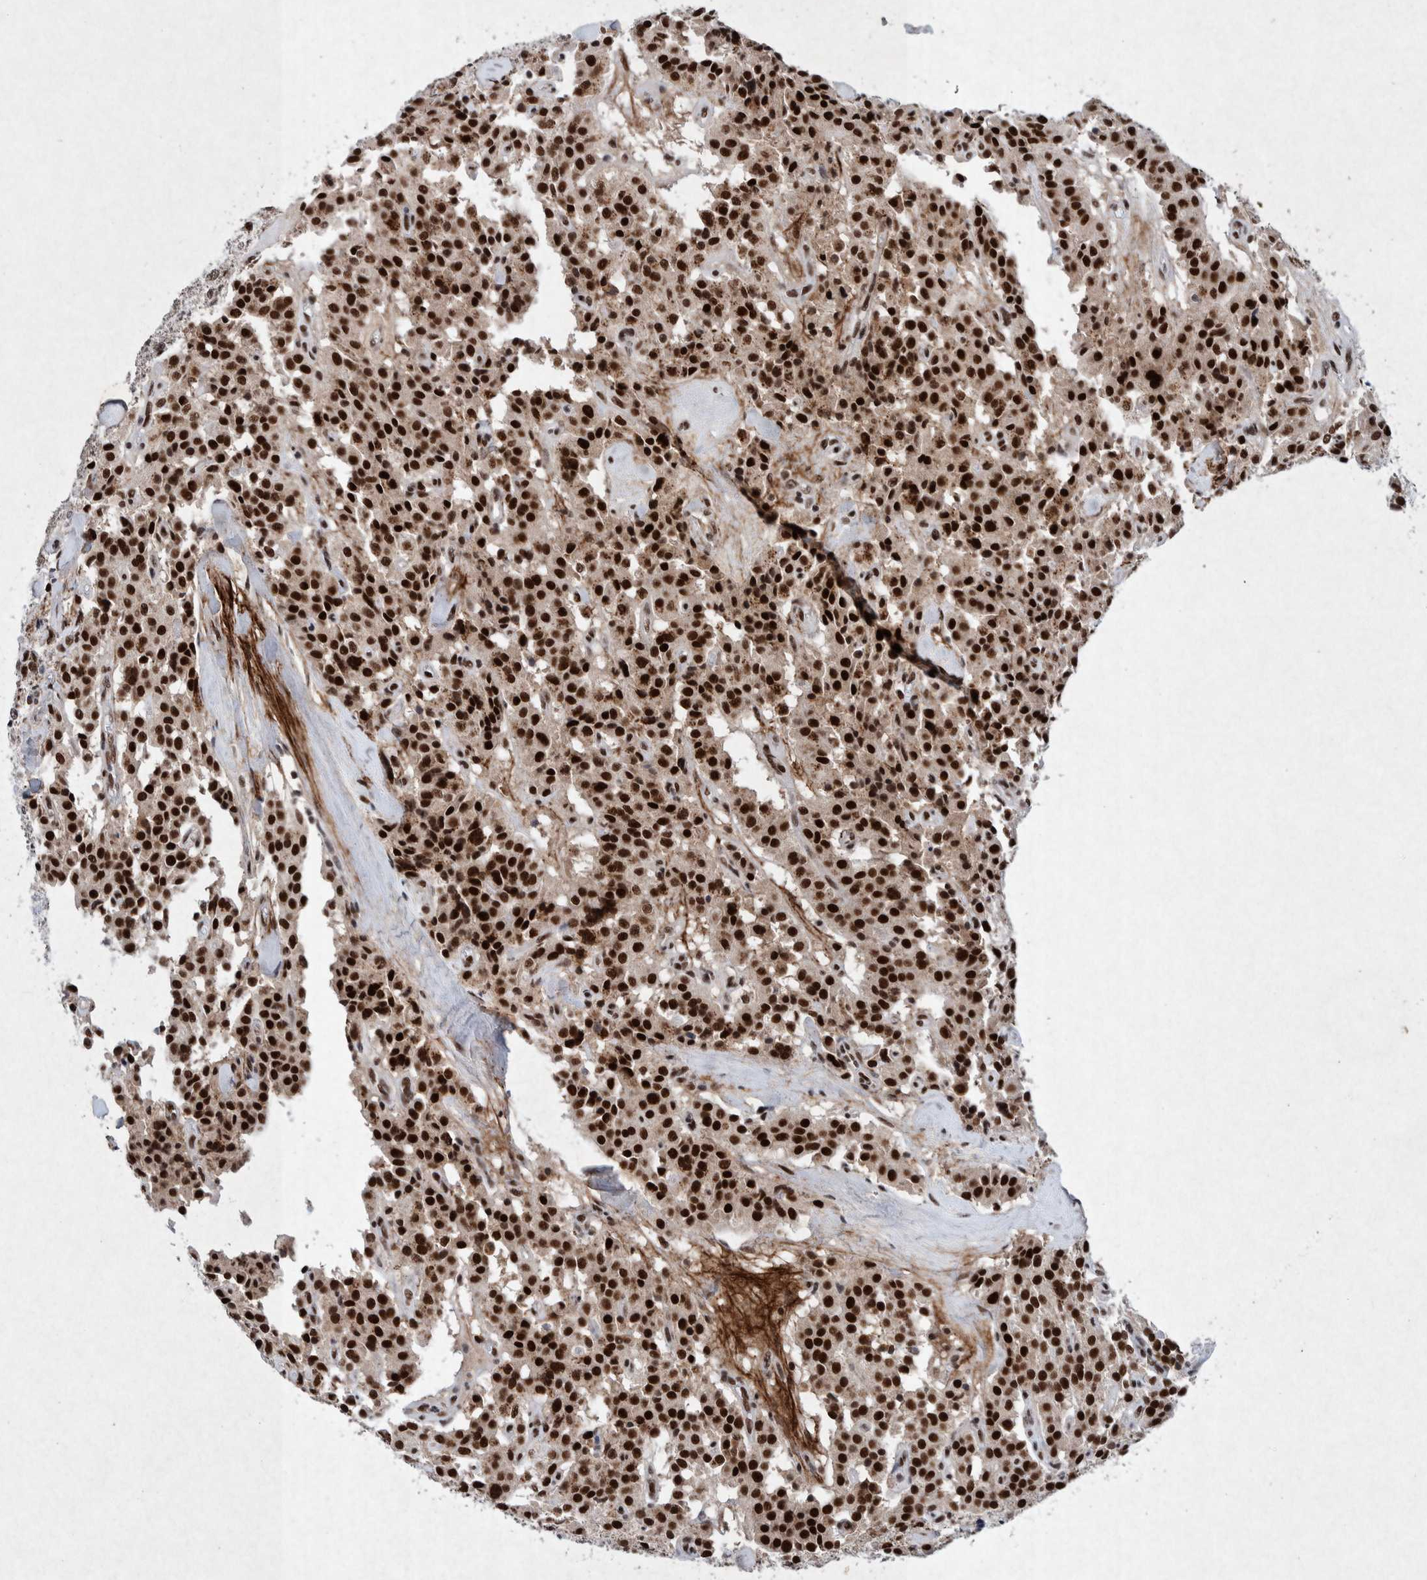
{"staining": {"intensity": "strong", "quantity": ">75%", "location": "nuclear"}, "tissue": "carcinoid", "cell_type": "Tumor cells", "image_type": "cancer", "snomed": [{"axis": "morphology", "description": "Carcinoid, malignant, NOS"}, {"axis": "topography", "description": "Lung"}], "caption": "Immunohistochemistry (DAB (3,3'-diaminobenzidine)) staining of carcinoid exhibits strong nuclear protein positivity in approximately >75% of tumor cells.", "gene": "TAF10", "patient": {"sex": "male", "age": 30}}